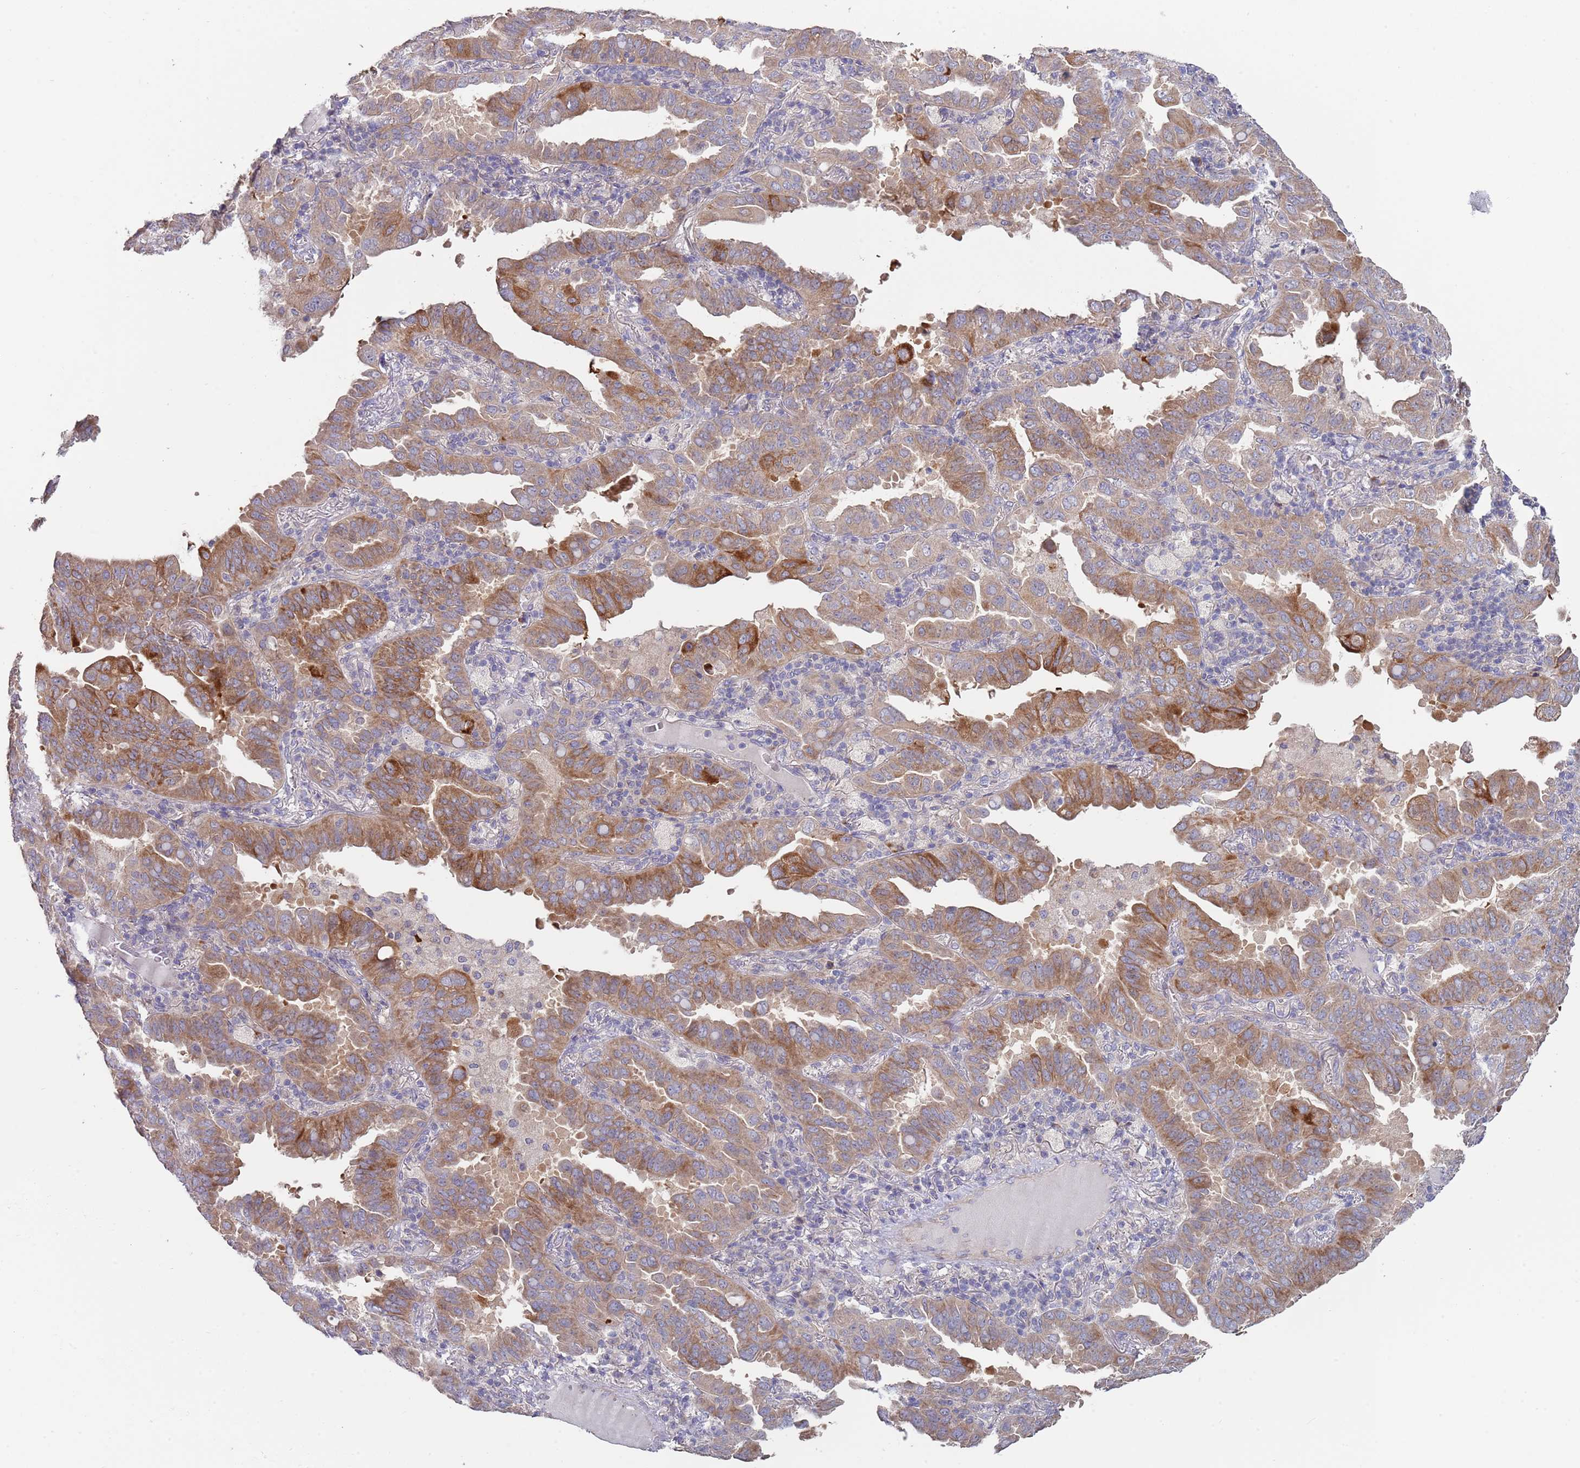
{"staining": {"intensity": "moderate", "quantity": ">75%", "location": "cytoplasmic/membranous"}, "tissue": "lung cancer", "cell_type": "Tumor cells", "image_type": "cancer", "snomed": [{"axis": "morphology", "description": "Adenocarcinoma, NOS"}, {"axis": "topography", "description": "Lung"}], "caption": "Moderate cytoplasmic/membranous protein expression is seen in approximately >75% of tumor cells in adenocarcinoma (lung). Nuclei are stained in blue.", "gene": "ABCC10", "patient": {"sex": "male", "age": 64}}